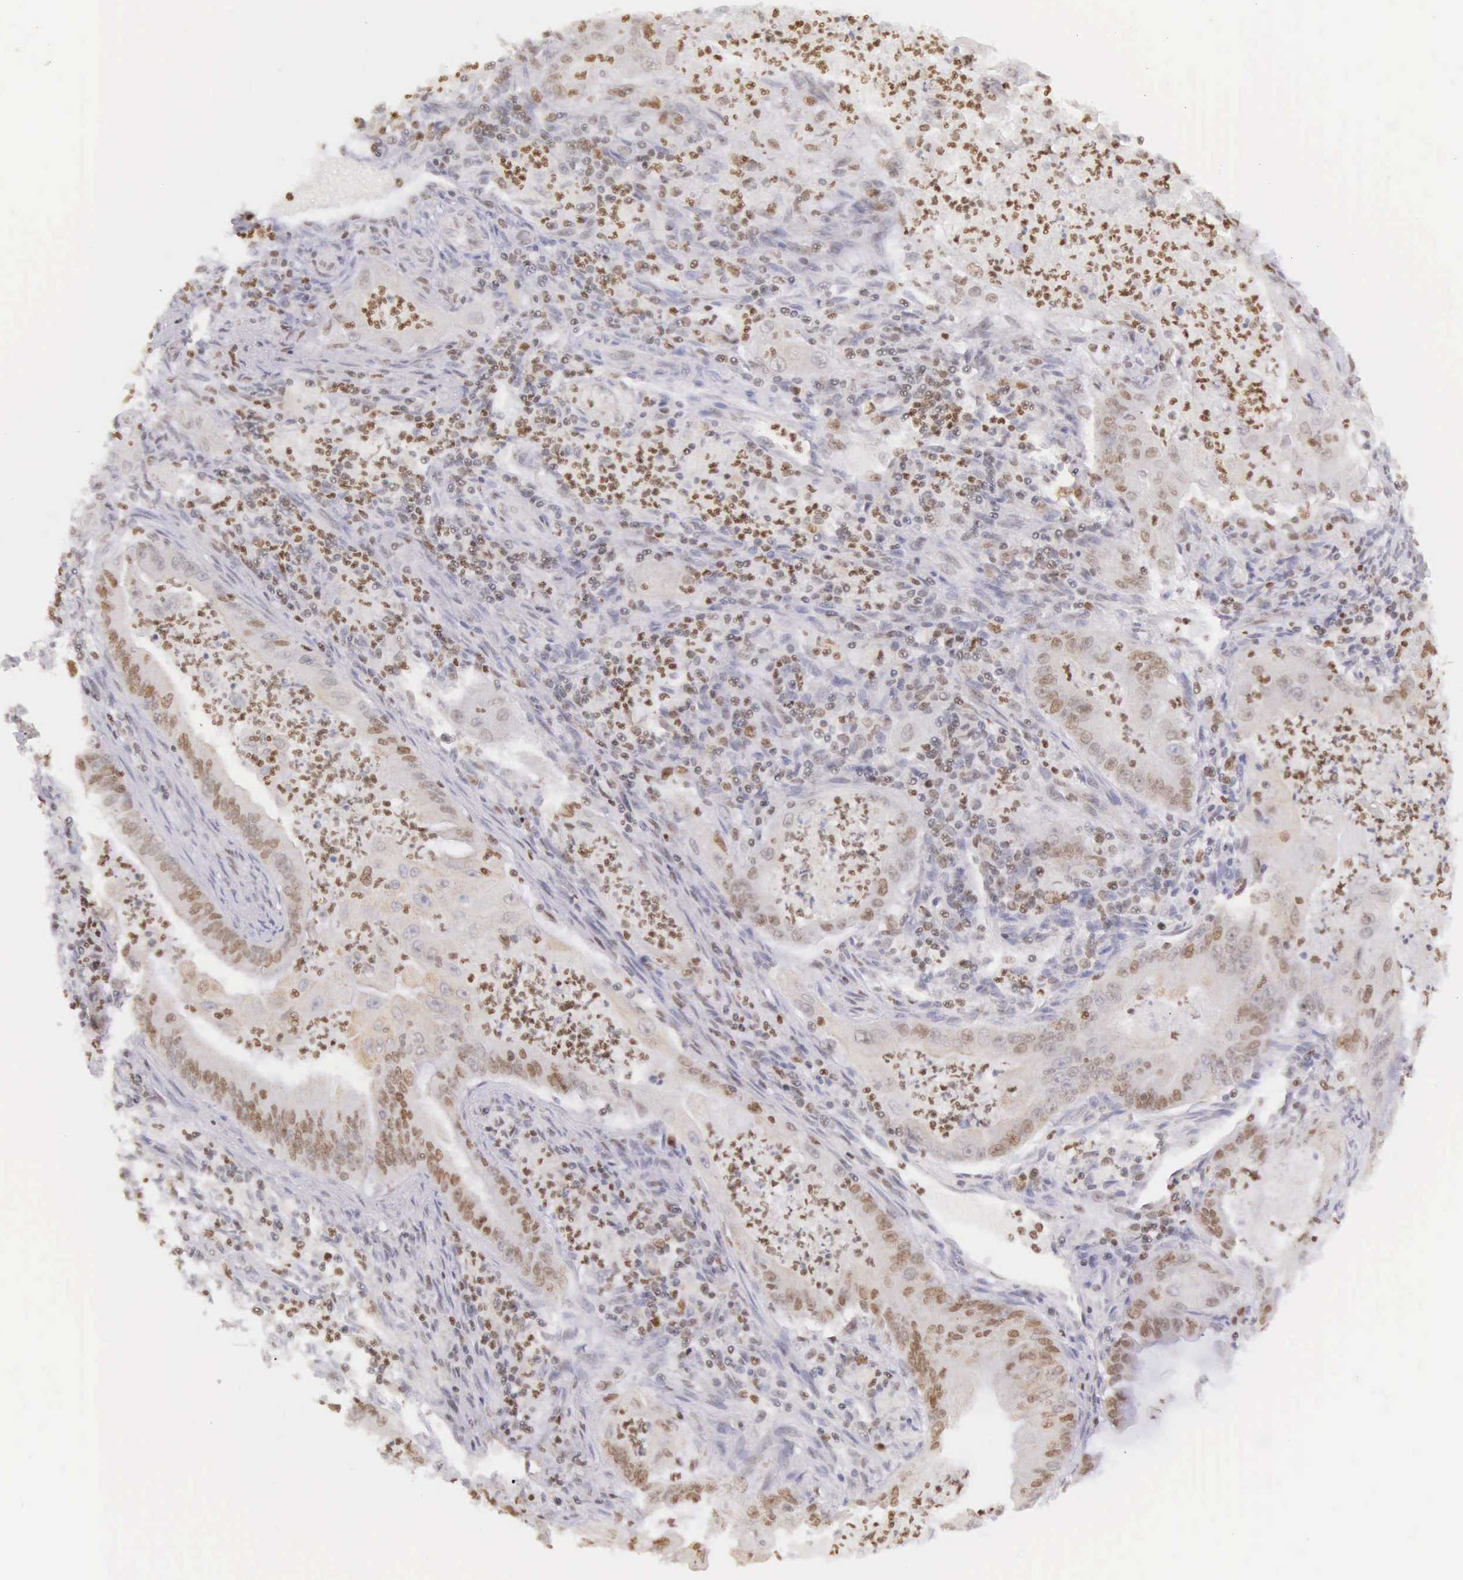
{"staining": {"intensity": "weak", "quantity": "25%-75%", "location": "nuclear"}, "tissue": "endometrial cancer", "cell_type": "Tumor cells", "image_type": "cancer", "snomed": [{"axis": "morphology", "description": "Adenocarcinoma, NOS"}, {"axis": "topography", "description": "Endometrium"}], "caption": "Immunohistochemical staining of human endometrial cancer (adenocarcinoma) displays low levels of weak nuclear staining in approximately 25%-75% of tumor cells.", "gene": "VRK1", "patient": {"sex": "female", "age": 63}}